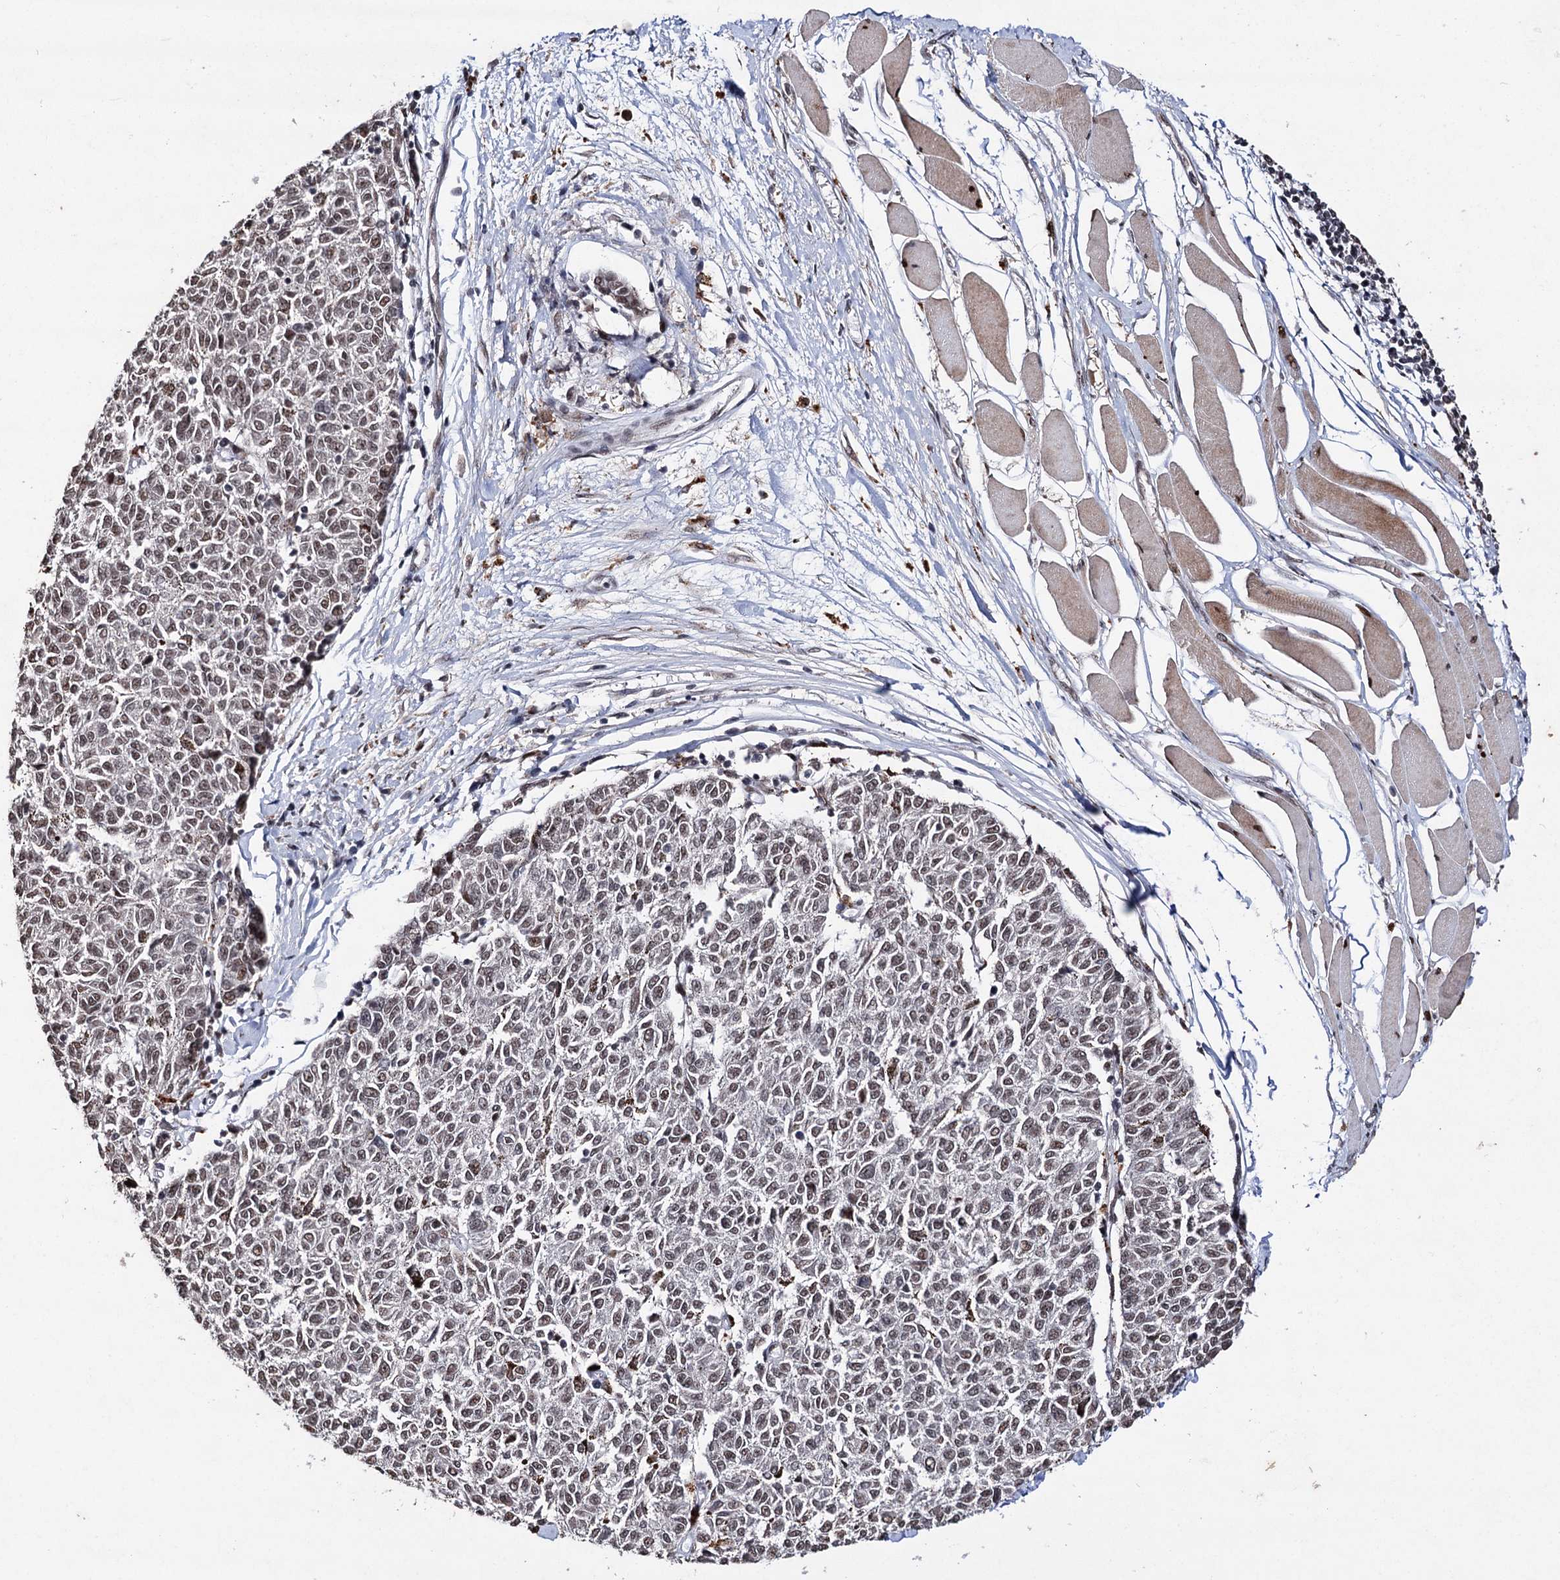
{"staining": {"intensity": "weak", "quantity": "25%-75%", "location": "nuclear"}, "tissue": "melanoma", "cell_type": "Tumor cells", "image_type": "cancer", "snomed": [{"axis": "morphology", "description": "Malignant melanoma, NOS"}, {"axis": "topography", "description": "Skin"}], "caption": "A low amount of weak nuclear staining is identified in approximately 25%-75% of tumor cells in melanoma tissue.", "gene": "MATR3", "patient": {"sex": "female", "age": 72}}